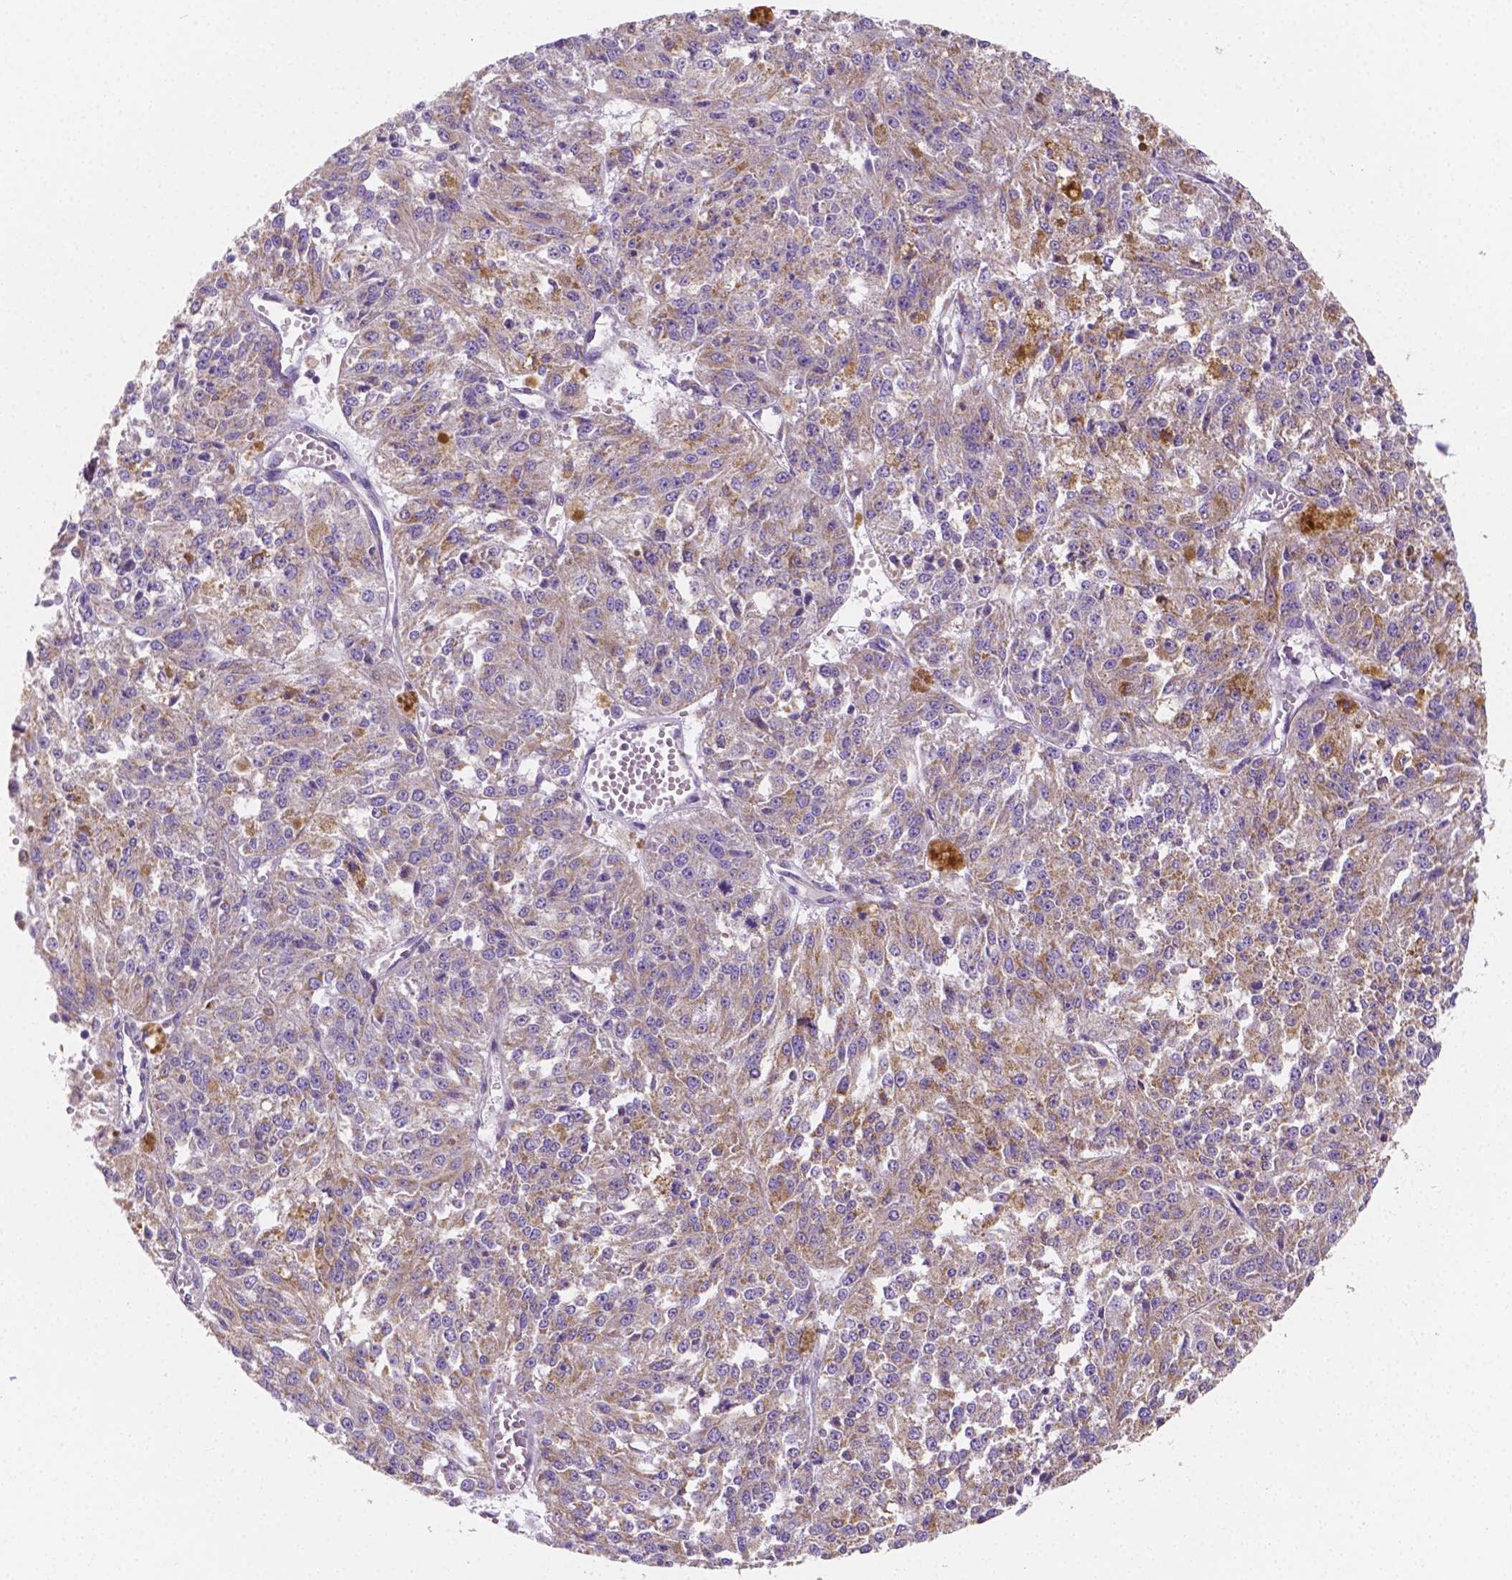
{"staining": {"intensity": "weak", "quantity": "25%-75%", "location": "cytoplasmic/membranous"}, "tissue": "melanoma", "cell_type": "Tumor cells", "image_type": "cancer", "snomed": [{"axis": "morphology", "description": "Malignant melanoma, Metastatic site"}, {"axis": "topography", "description": "Lymph node"}], "caption": "Tumor cells reveal low levels of weak cytoplasmic/membranous expression in about 25%-75% of cells in malignant melanoma (metastatic site). Nuclei are stained in blue.", "gene": "SGTB", "patient": {"sex": "female", "age": 64}}